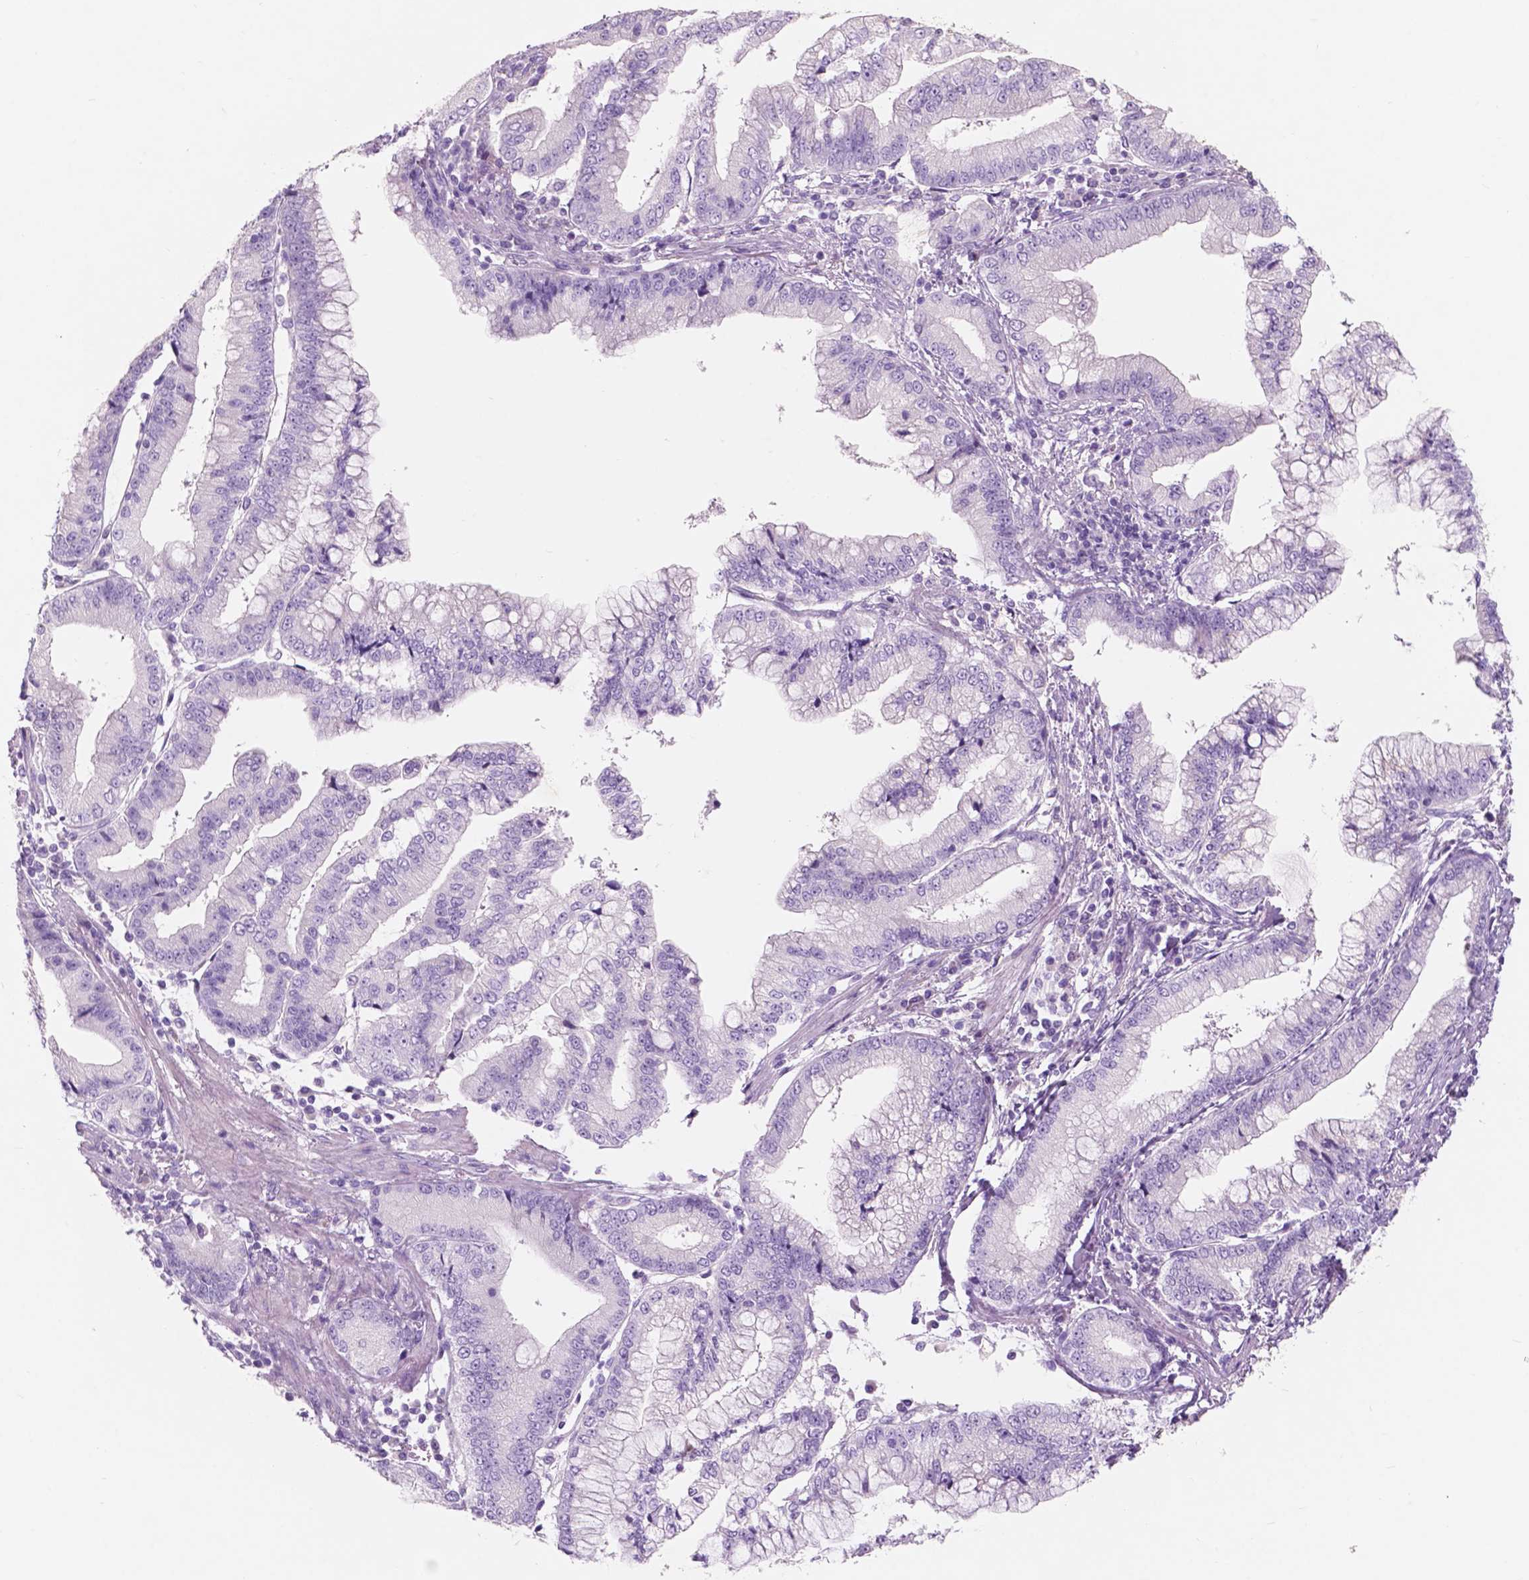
{"staining": {"intensity": "negative", "quantity": "none", "location": "none"}, "tissue": "stomach cancer", "cell_type": "Tumor cells", "image_type": "cancer", "snomed": [{"axis": "morphology", "description": "Adenocarcinoma, NOS"}, {"axis": "topography", "description": "Stomach, upper"}], "caption": "Photomicrograph shows no significant protein staining in tumor cells of stomach adenocarcinoma. (Stains: DAB immunohistochemistry (IHC) with hematoxylin counter stain, Microscopy: brightfield microscopy at high magnification).", "gene": "CUZD1", "patient": {"sex": "female", "age": 74}}